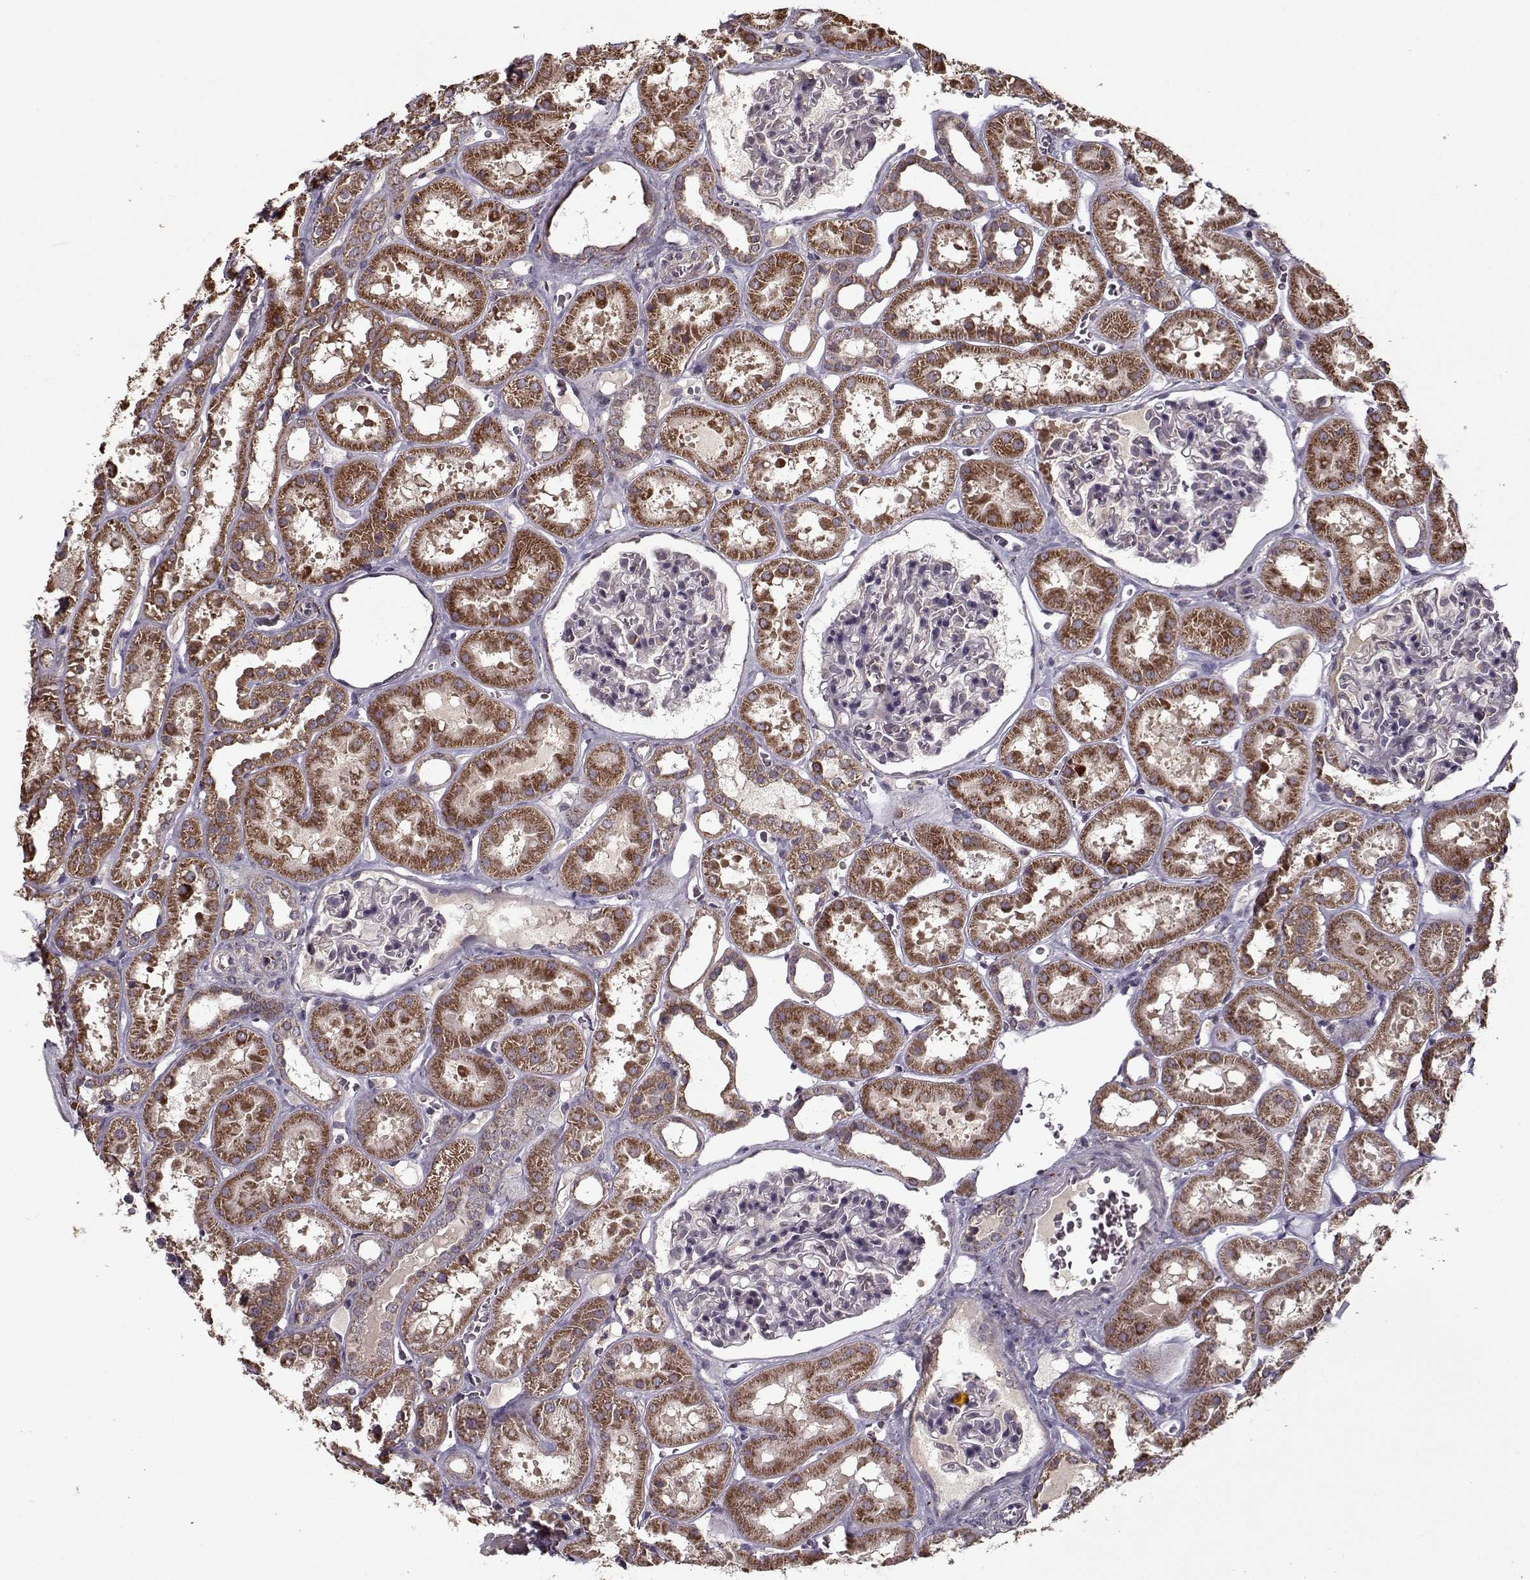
{"staining": {"intensity": "moderate", "quantity": "<25%", "location": "cytoplasmic/membranous"}, "tissue": "kidney", "cell_type": "Cells in glomeruli", "image_type": "normal", "snomed": [{"axis": "morphology", "description": "Normal tissue, NOS"}, {"axis": "topography", "description": "Kidney"}], "caption": "Protein staining reveals moderate cytoplasmic/membranous expression in about <25% of cells in glomeruli in unremarkable kidney. The protein of interest is stained brown, and the nuclei are stained in blue (DAB IHC with brightfield microscopy, high magnification).", "gene": "IMMP1L", "patient": {"sex": "female", "age": 41}}